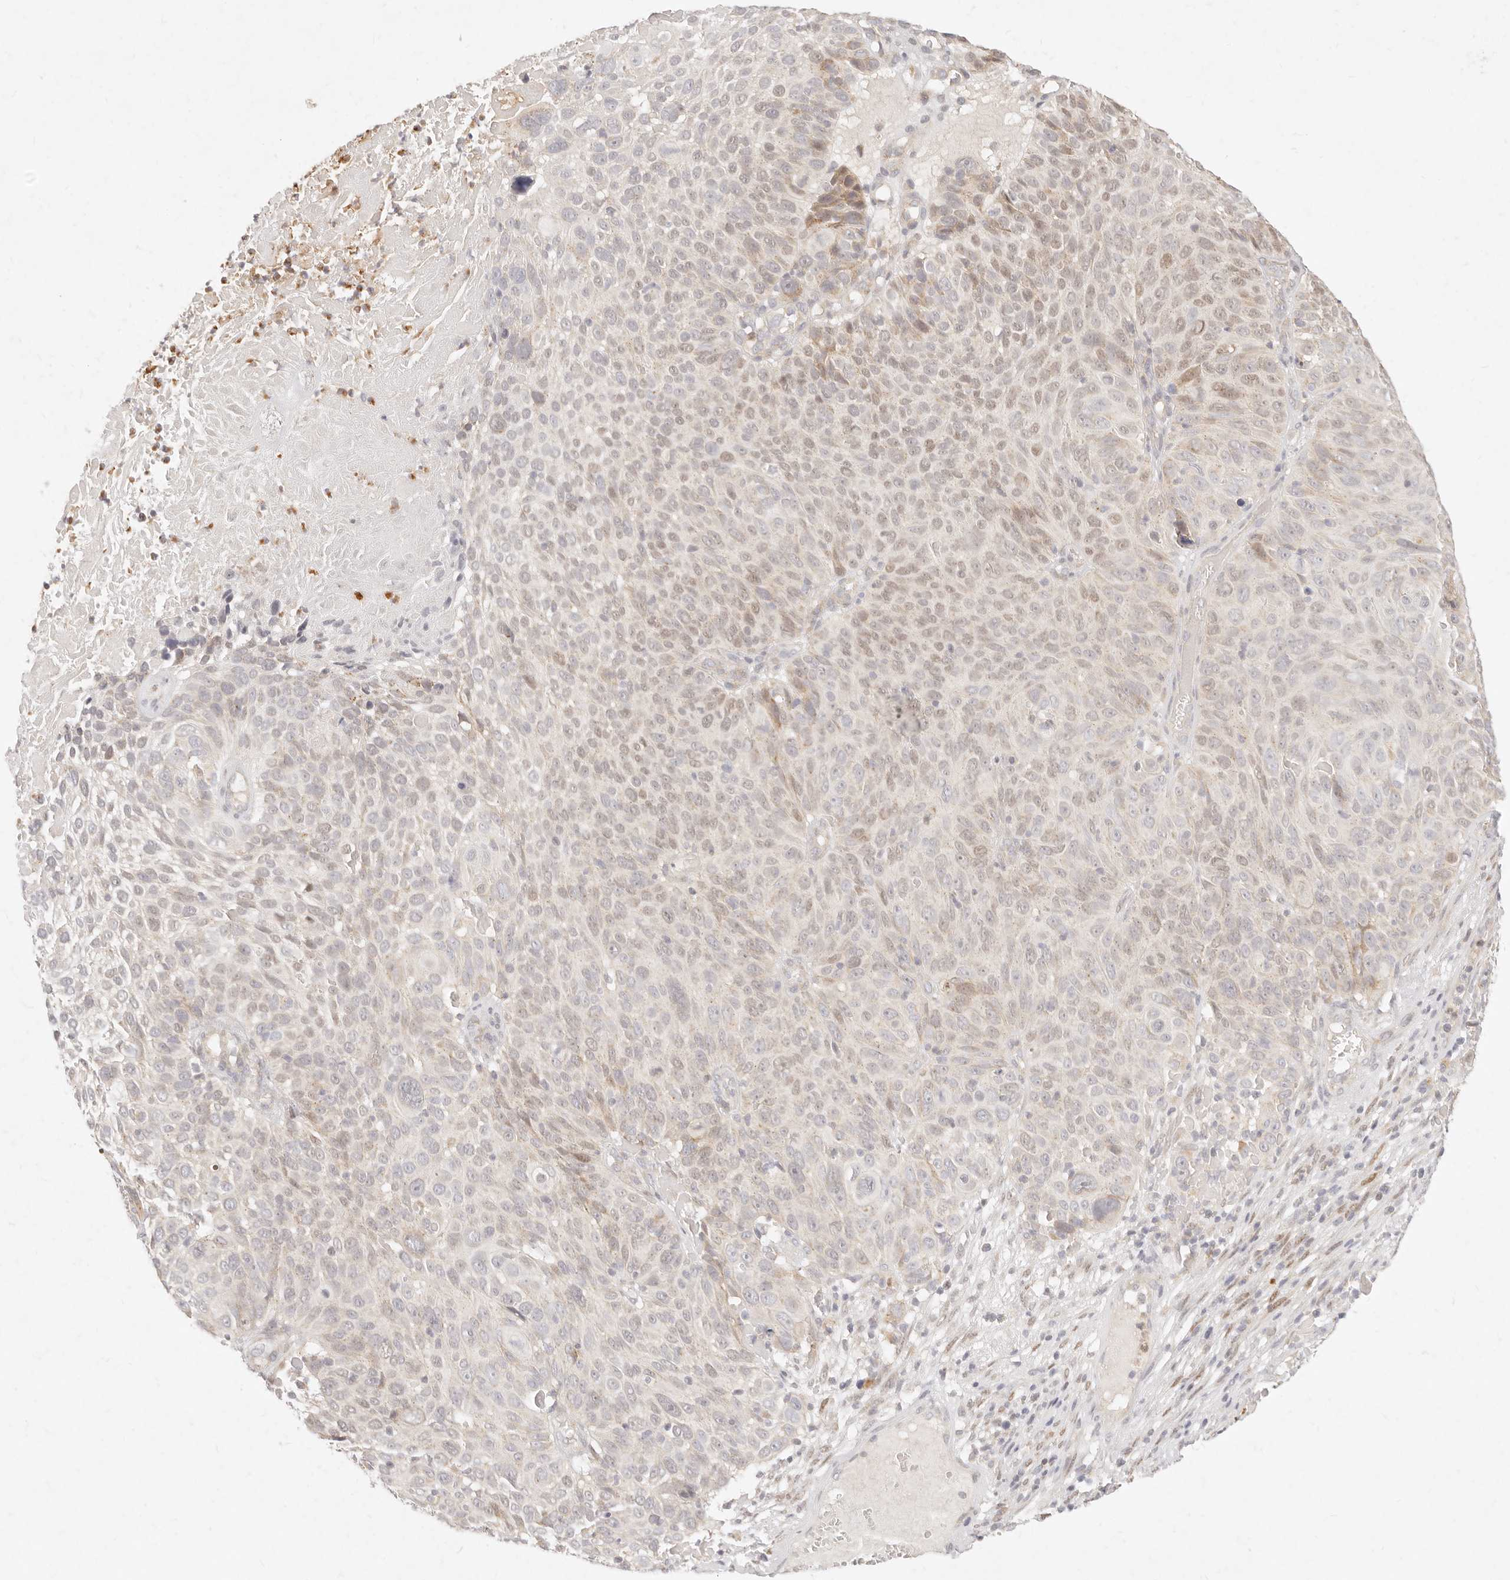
{"staining": {"intensity": "weak", "quantity": "25%-75%", "location": "cytoplasmic/membranous,nuclear"}, "tissue": "cervical cancer", "cell_type": "Tumor cells", "image_type": "cancer", "snomed": [{"axis": "morphology", "description": "Squamous cell carcinoma, NOS"}, {"axis": "topography", "description": "Cervix"}], "caption": "Brown immunohistochemical staining in human squamous cell carcinoma (cervical) displays weak cytoplasmic/membranous and nuclear expression in about 25%-75% of tumor cells.", "gene": "ASCL3", "patient": {"sex": "female", "age": 74}}